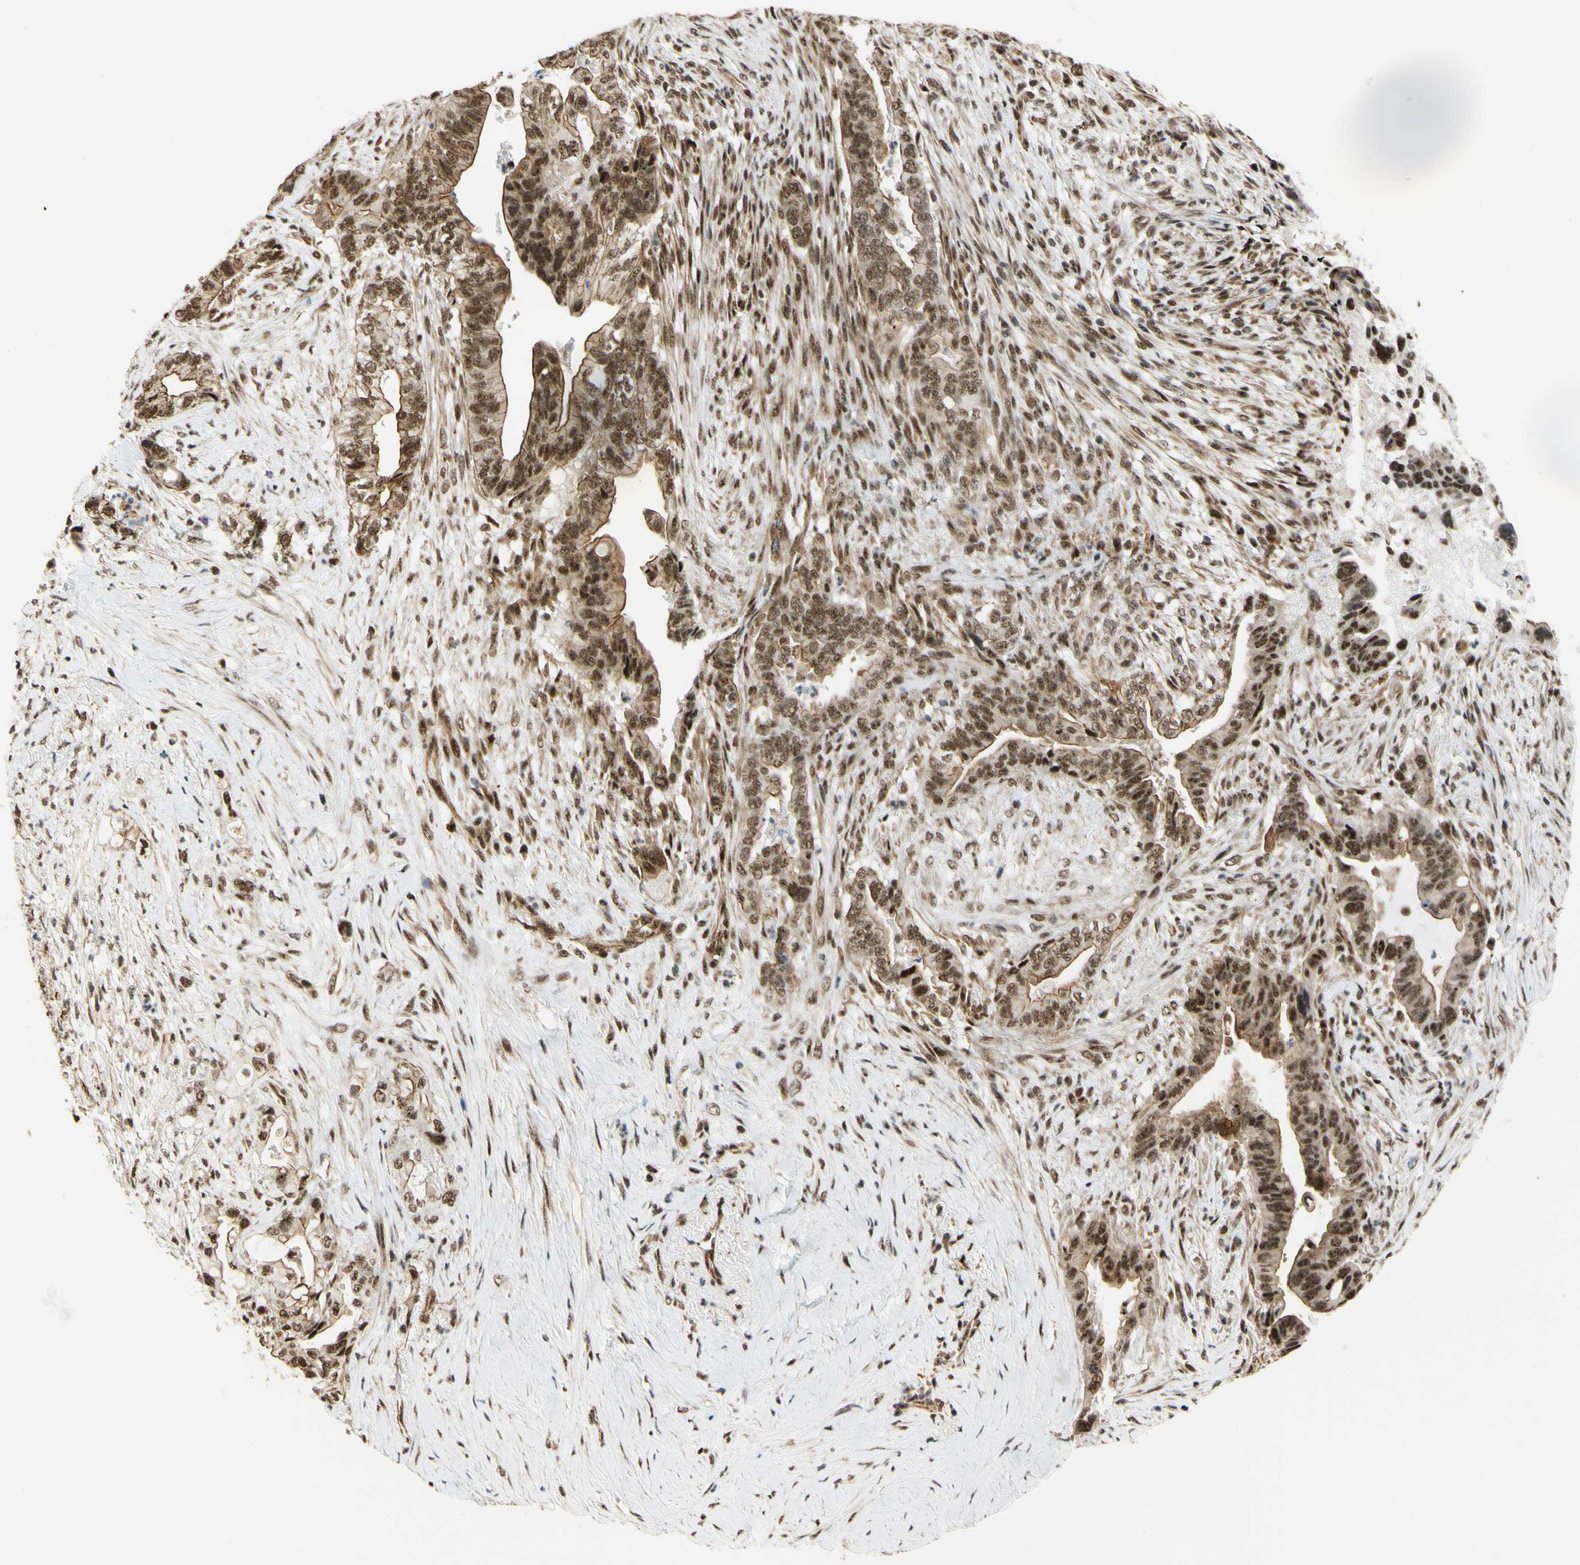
{"staining": {"intensity": "moderate", "quantity": ">75%", "location": "cytoplasmic/membranous,nuclear"}, "tissue": "pancreatic cancer", "cell_type": "Tumor cells", "image_type": "cancer", "snomed": [{"axis": "morphology", "description": "Adenocarcinoma, NOS"}, {"axis": "topography", "description": "Pancreas"}], "caption": "This histopathology image shows pancreatic cancer (adenocarcinoma) stained with IHC to label a protein in brown. The cytoplasmic/membranous and nuclear of tumor cells show moderate positivity for the protein. Nuclei are counter-stained blue.", "gene": "SAP18", "patient": {"sex": "male", "age": 70}}